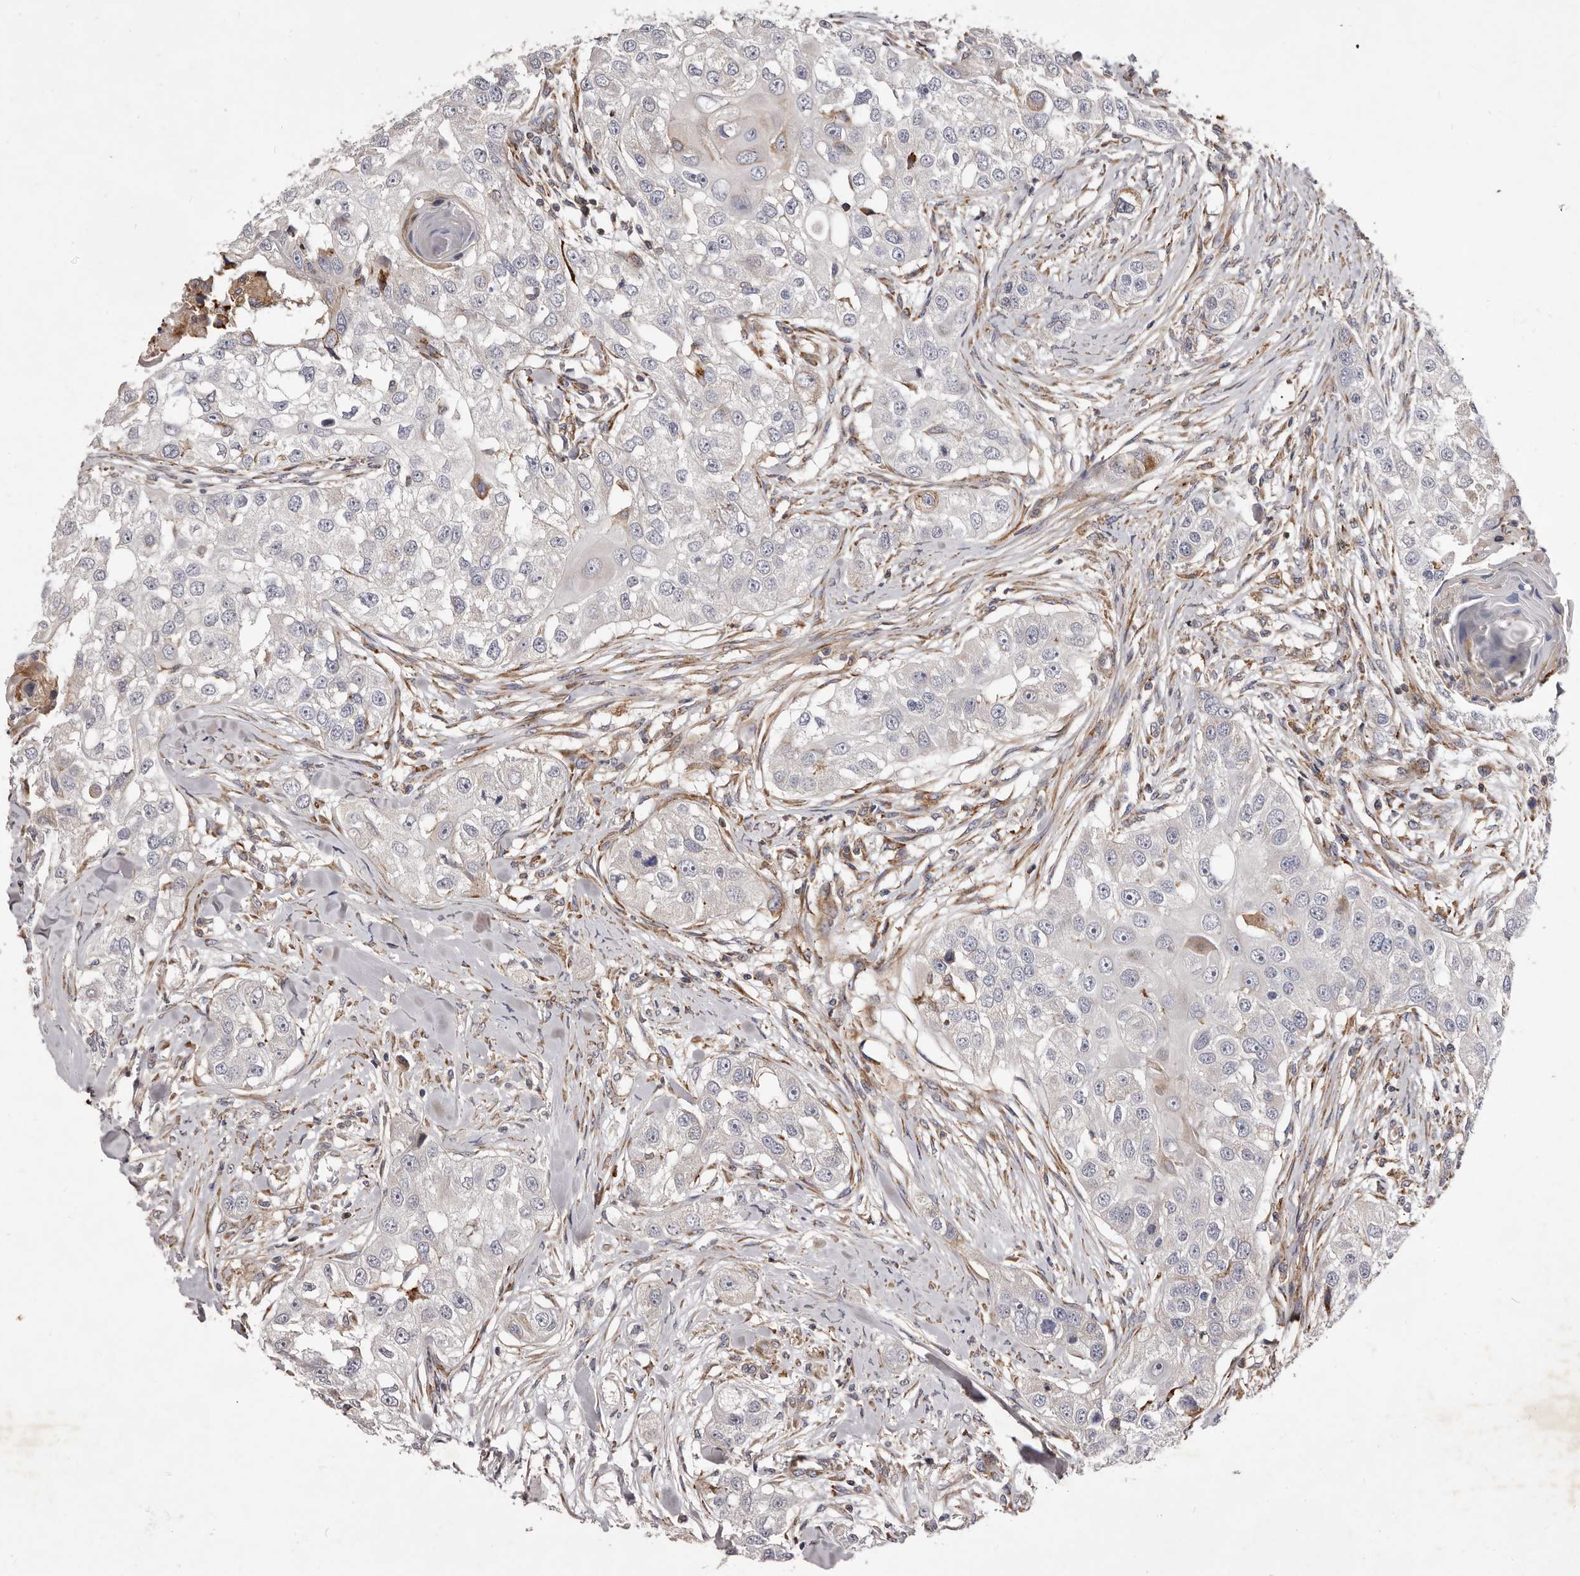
{"staining": {"intensity": "negative", "quantity": "none", "location": "none"}, "tissue": "head and neck cancer", "cell_type": "Tumor cells", "image_type": "cancer", "snomed": [{"axis": "morphology", "description": "Normal tissue, NOS"}, {"axis": "morphology", "description": "Squamous cell carcinoma, NOS"}, {"axis": "topography", "description": "Skeletal muscle"}, {"axis": "topography", "description": "Head-Neck"}], "caption": "High power microscopy photomicrograph of an IHC image of squamous cell carcinoma (head and neck), revealing no significant staining in tumor cells.", "gene": "ALPK1", "patient": {"sex": "male", "age": 51}}